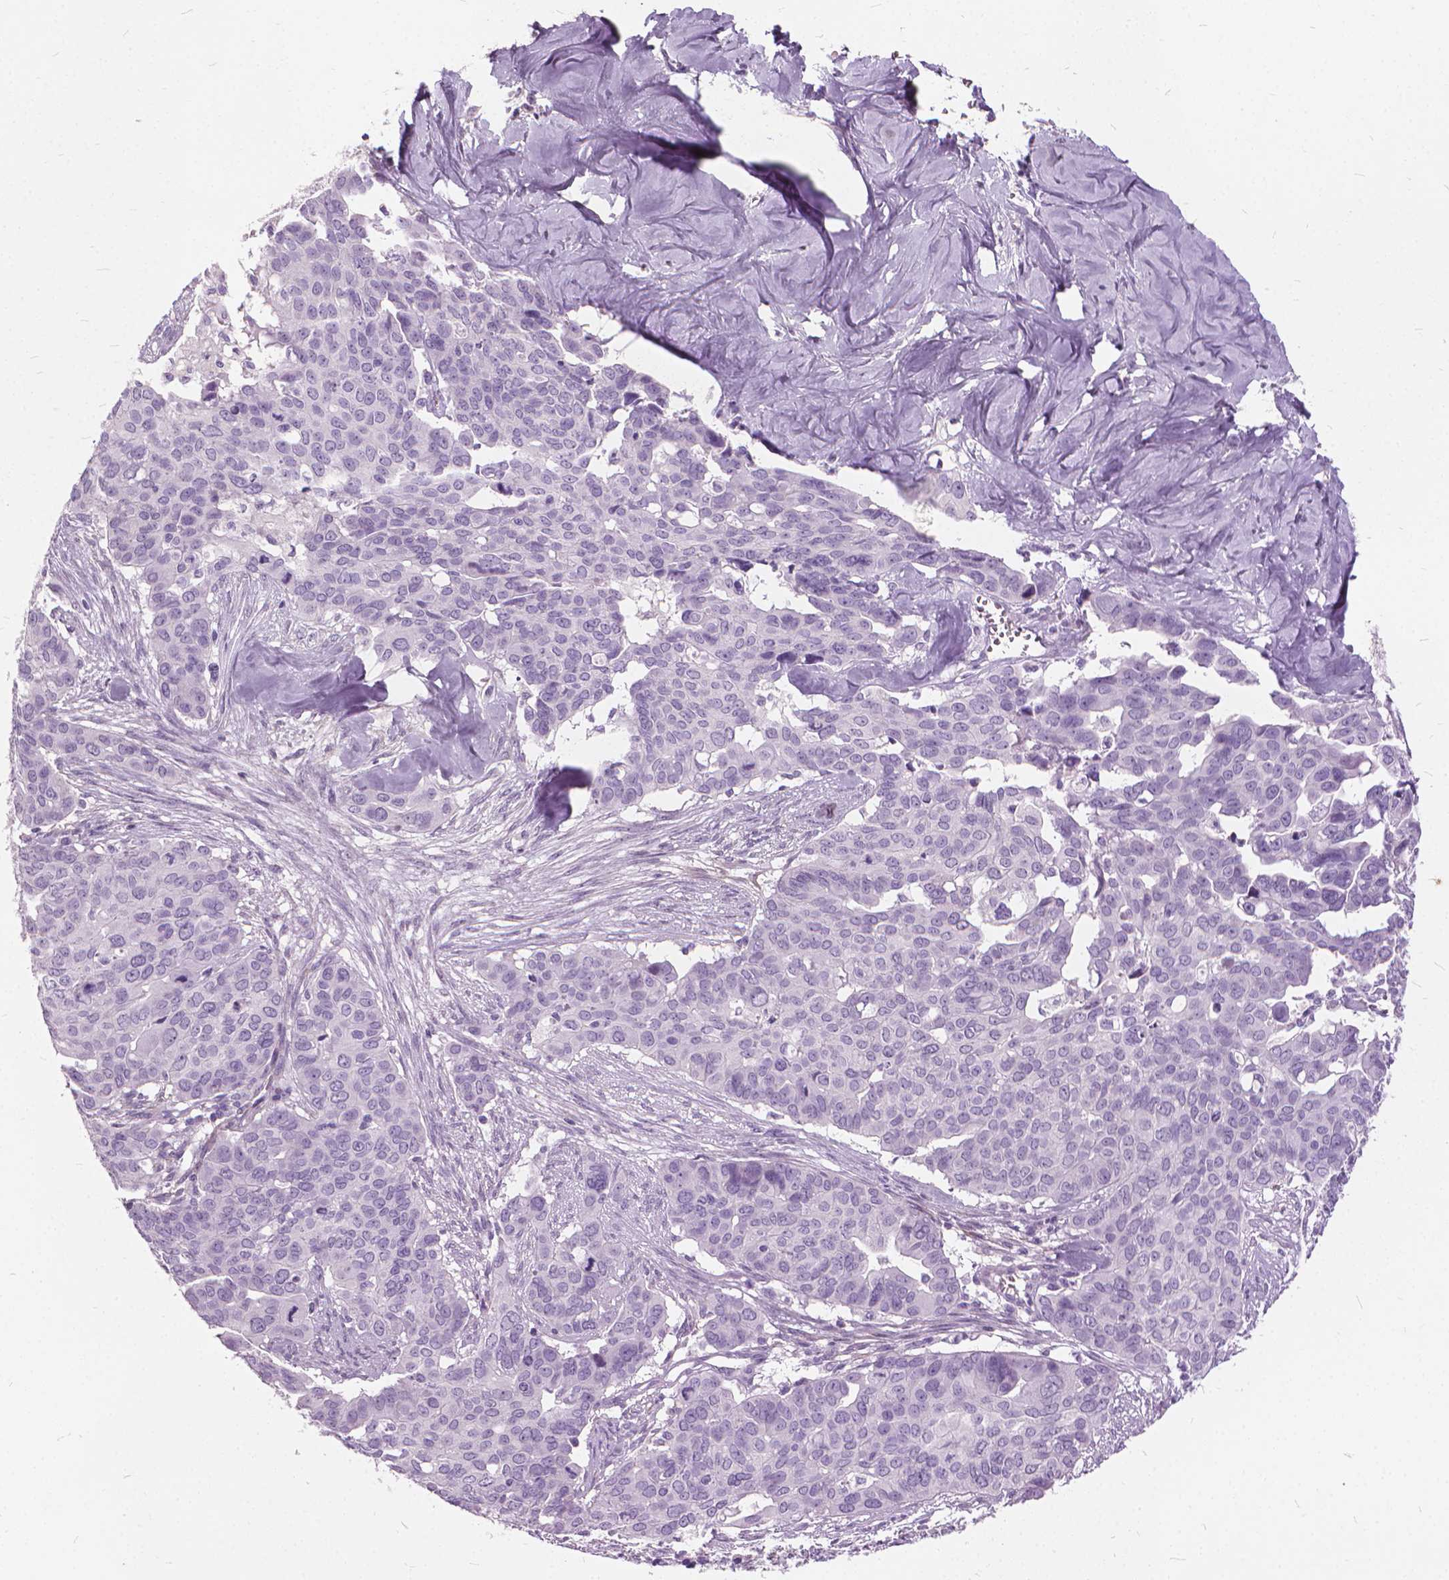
{"staining": {"intensity": "negative", "quantity": "none", "location": "none"}, "tissue": "ovarian cancer", "cell_type": "Tumor cells", "image_type": "cancer", "snomed": [{"axis": "morphology", "description": "Carcinoma, endometroid"}, {"axis": "topography", "description": "Ovary"}], "caption": "Histopathology image shows no significant protein expression in tumor cells of ovarian cancer (endometroid carcinoma).", "gene": "DNM1", "patient": {"sex": "female", "age": 78}}